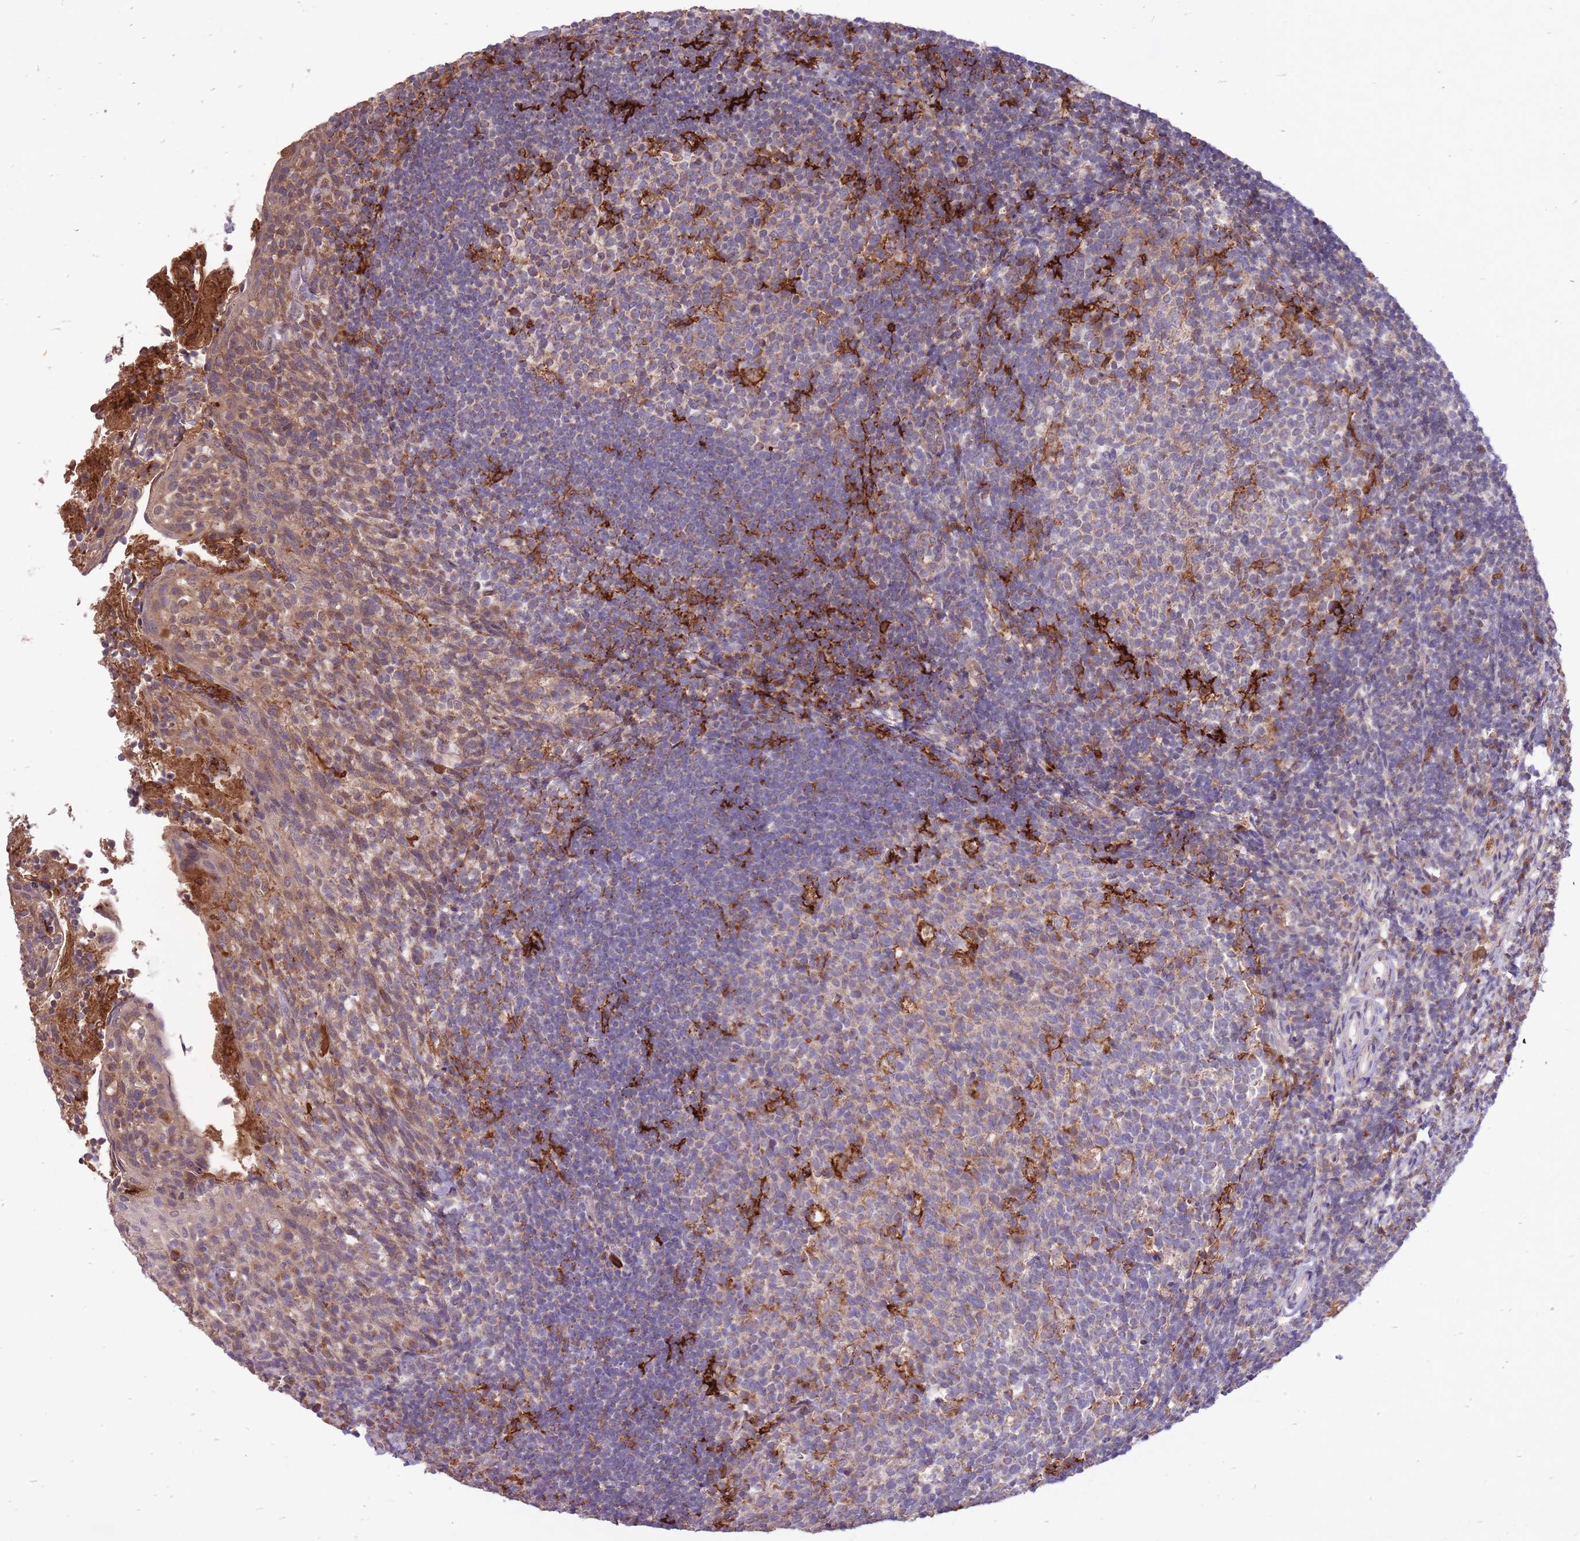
{"staining": {"intensity": "weak", "quantity": "<25%", "location": "cytoplasmic/membranous,nuclear"}, "tissue": "tonsil", "cell_type": "Germinal center cells", "image_type": "normal", "snomed": [{"axis": "morphology", "description": "Normal tissue, NOS"}, {"axis": "topography", "description": "Tonsil"}], "caption": "There is no significant expression in germinal center cells of tonsil. The staining was performed using DAB to visualize the protein expression in brown, while the nuclei were stained in blue with hematoxylin (Magnification: 20x).", "gene": "IGF2BP2", "patient": {"sex": "female", "age": 10}}